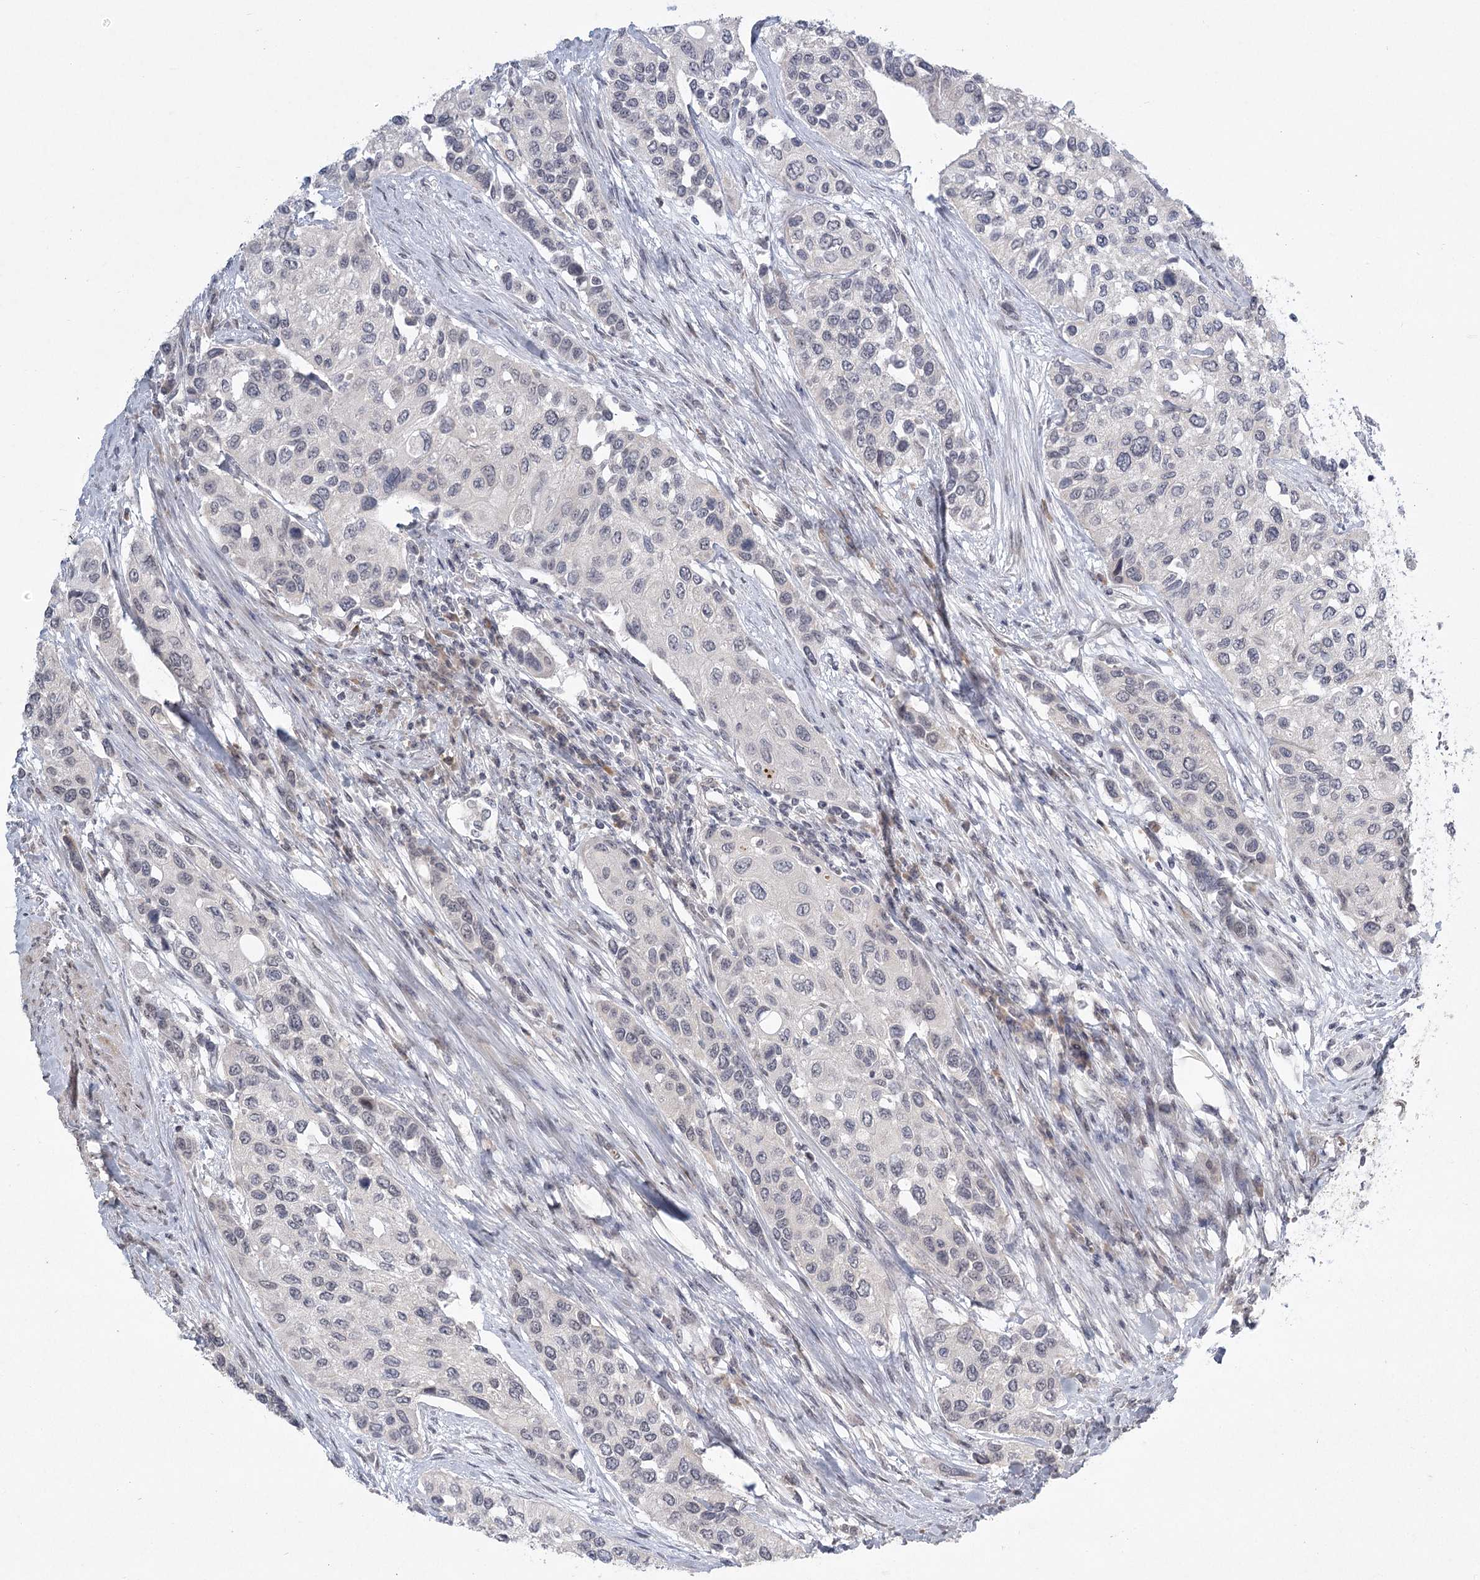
{"staining": {"intensity": "negative", "quantity": "none", "location": "none"}, "tissue": "urothelial cancer", "cell_type": "Tumor cells", "image_type": "cancer", "snomed": [{"axis": "morphology", "description": "Normal tissue, NOS"}, {"axis": "morphology", "description": "Urothelial carcinoma, High grade"}, {"axis": "topography", "description": "Vascular tissue"}, {"axis": "topography", "description": "Urinary bladder"}], "caption": "This image is of urothelial carcinoma (high-grade) stained with IHC to label a protein in brown with the nuclei are counter-stained blue. There is no staining in tumor cells. (DAB (3,3'-diaminobenzidine) immunohistochemistry, high magnification).", "gene": "MEPE", "patient": {"sex": "female", "age": 56}}